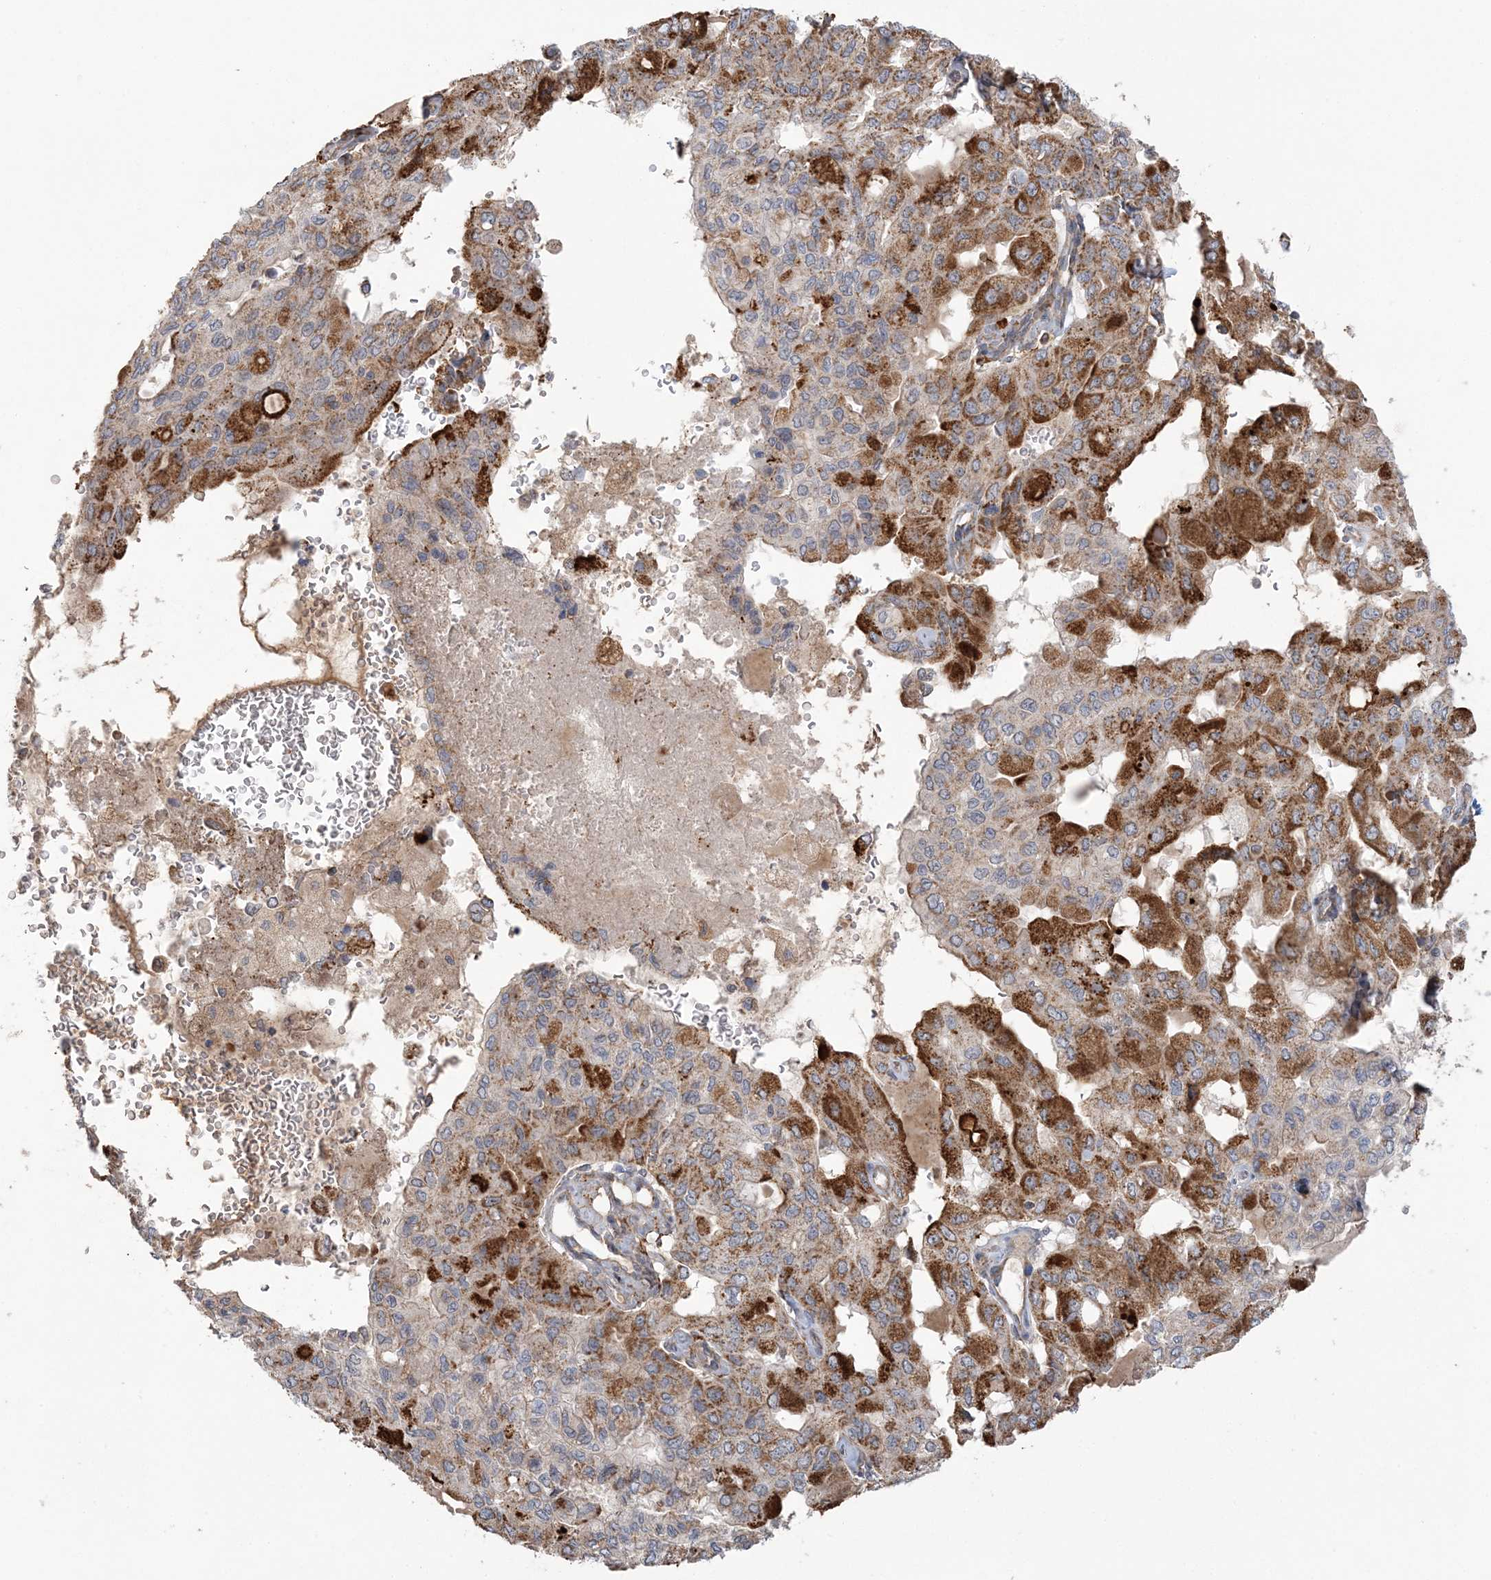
{"staining": {"intensity": "strong", "quantity": "25%-75%", "location": "cytoplasmic/membranous"}, "tissue": "pancreatic cancer", "cell_type": "Tumor cells", "image_type": "cancer", "snomed": [{"axis": "morphology", "description": "Adenocarcinoma, NOS"}, {"axis": "topography", "description": "Pancreas"}], "caption": "Immunohistochemical staining of pancreatic cancer (adenocarcinoma) shows high levels of strong cytoplasmic/membranous protein expression in about 25%-75% of tumor cells.", "gene": "SCLT1", "patient": {"sex": "male", "age": 51}}